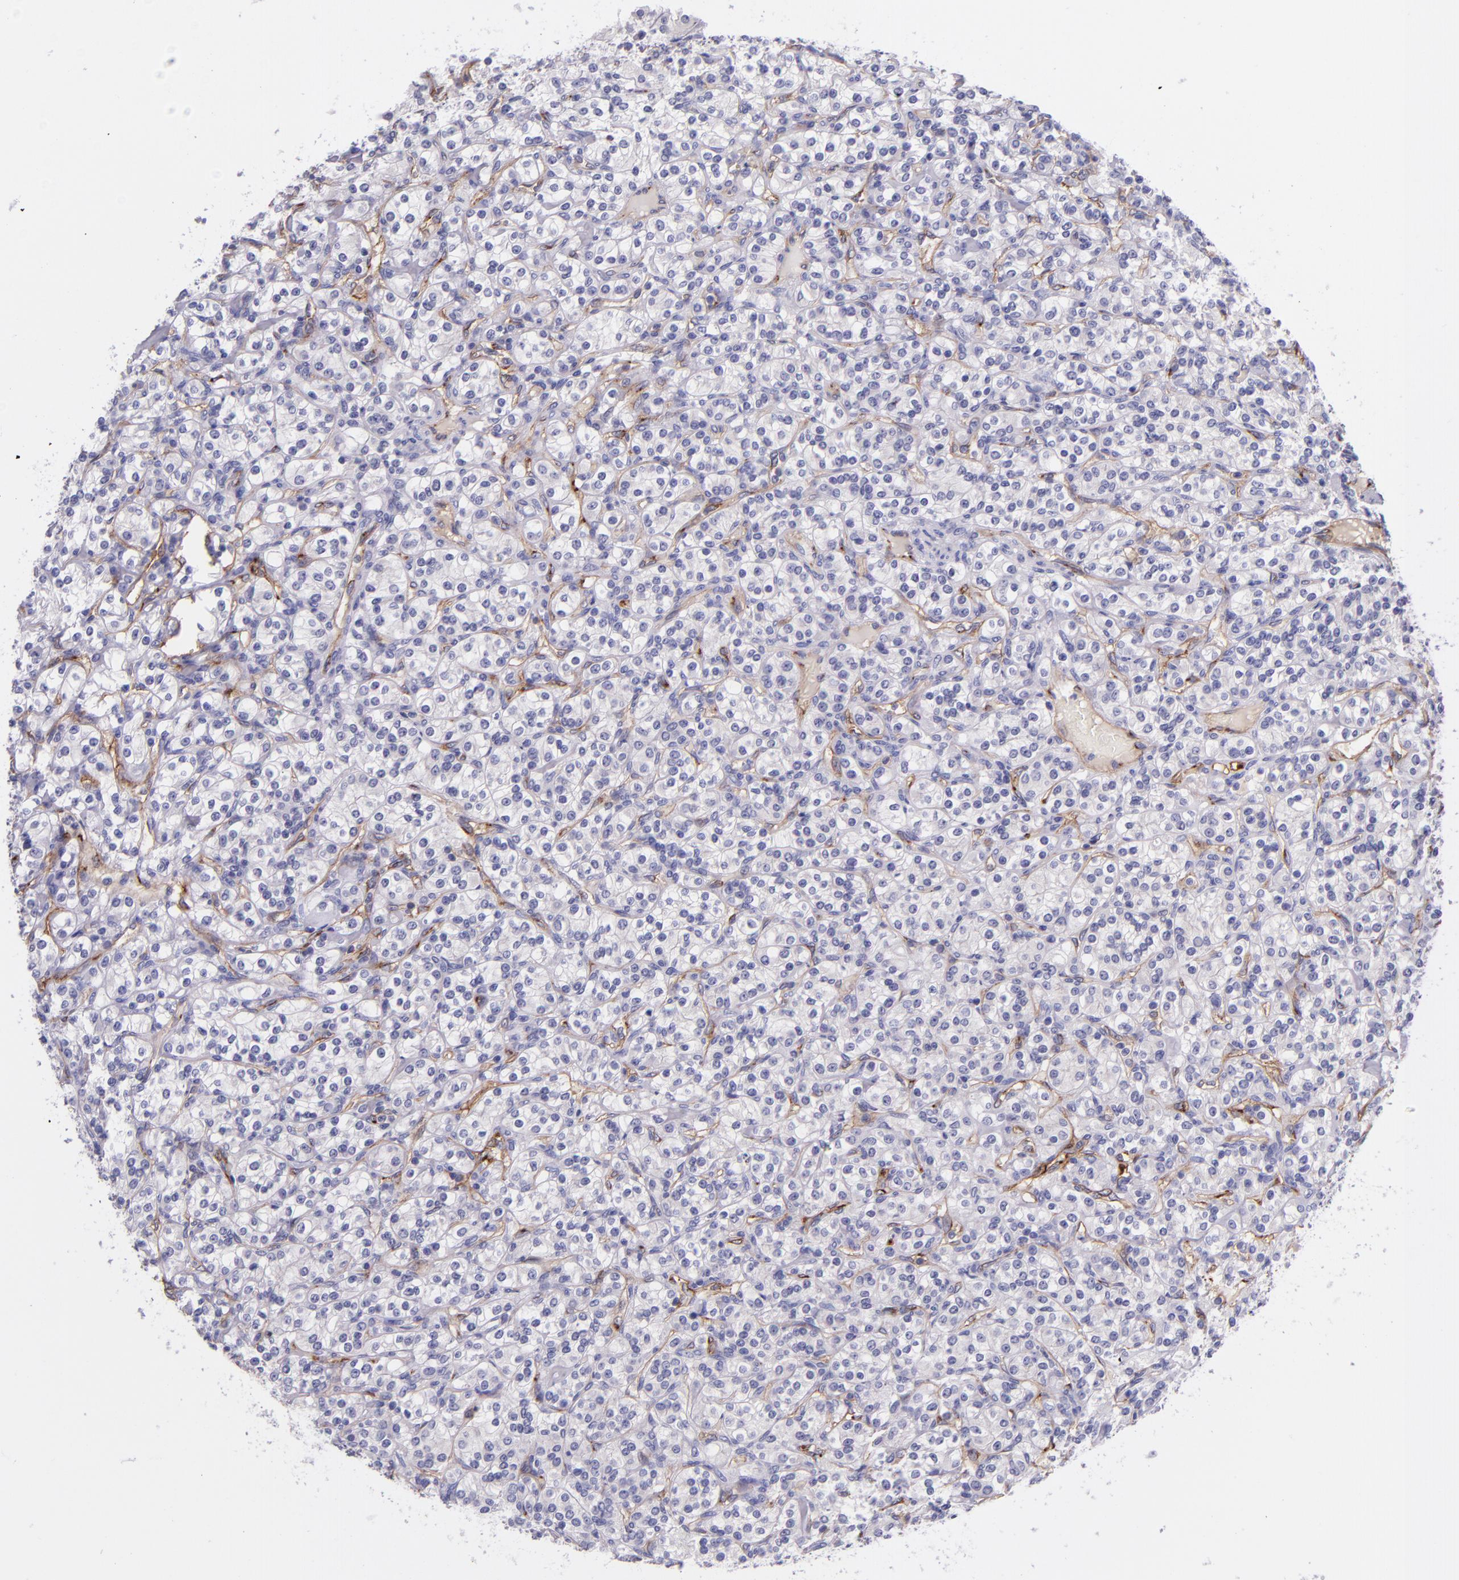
{"staining": {"intensity": "negative", "quantity": "none", "location": "none"}, "tissue": "renal cancer", "cell_type": "Tumor cells", "image_type": "cancer", "snomed": [{"axis": "morphology", "description": "Adenocarcinoma, NOS"}, {"axis": "topography", "description": "Kidney"}], "caption": "Renal cancer (adenocarcinoma) stained for a protein using immunohistochemistry (IHC) exhibits no staining tumor cells.", "gene": "NOS3", "patient": {"sex": "male", "age": 77}}